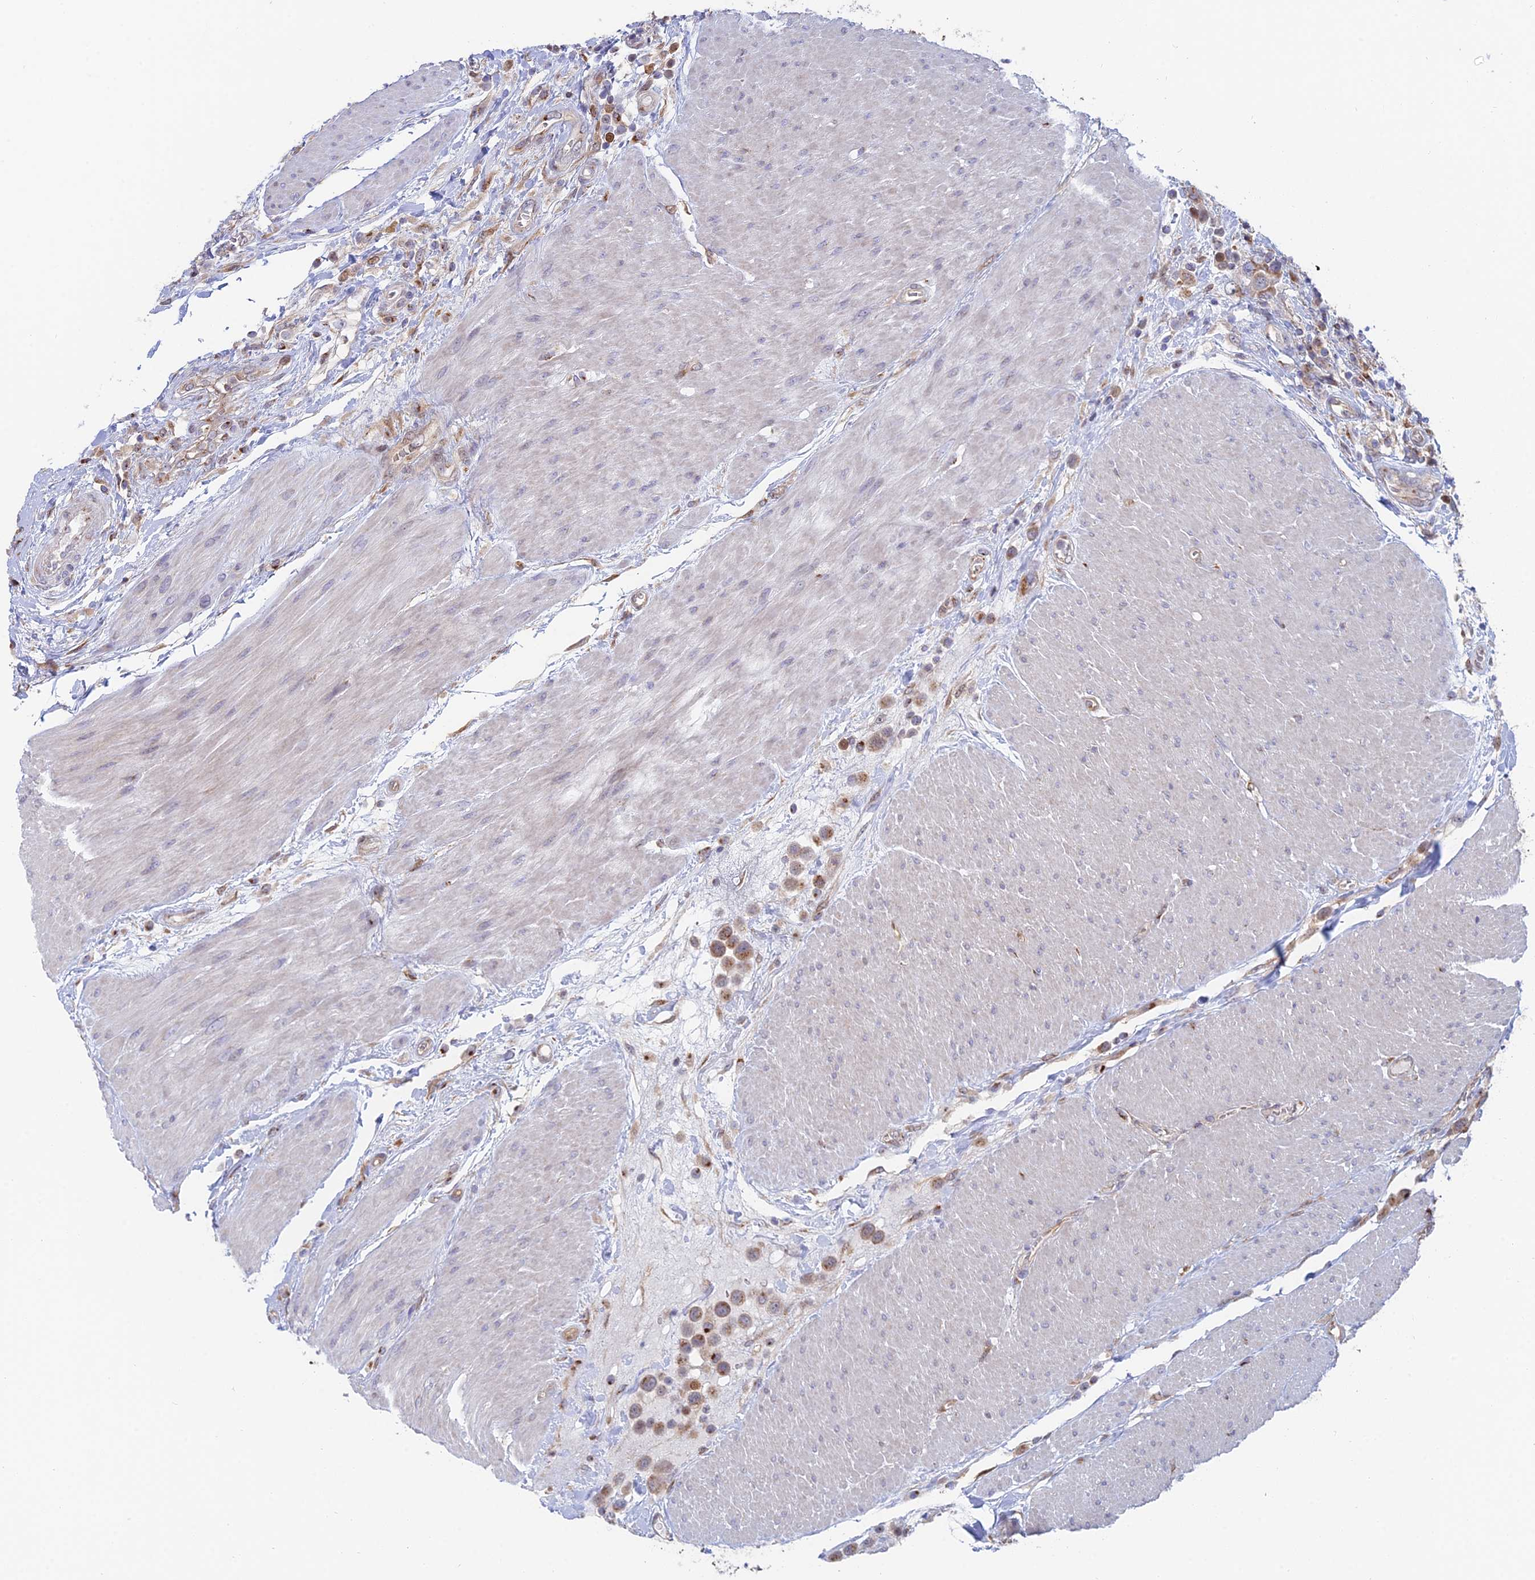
{"staining": {"intensity": "moderate", "quantity": ">75%", "location": "cytoplasmic/membranous"}, "tissue": "urothelial cancer", "cell_type": "Tumor cells", "image_type": "cancer", "snomed": [{"axis": "morphology", "description": "Urothelial carcinoma, High grade"}, {"axis": "topography", "description": "Urinary bladder"}], "caption": "Immunohistochemistry (IHC) image of urothelial carcinoma (high-grade) stained for a protein (brown), which reveals medium levels of moderate cytoplasmic/membranous expression in about >75% of tumor cells.", "gene": "HS2ST1", "patient": {"sex": "male", "age": 50}}